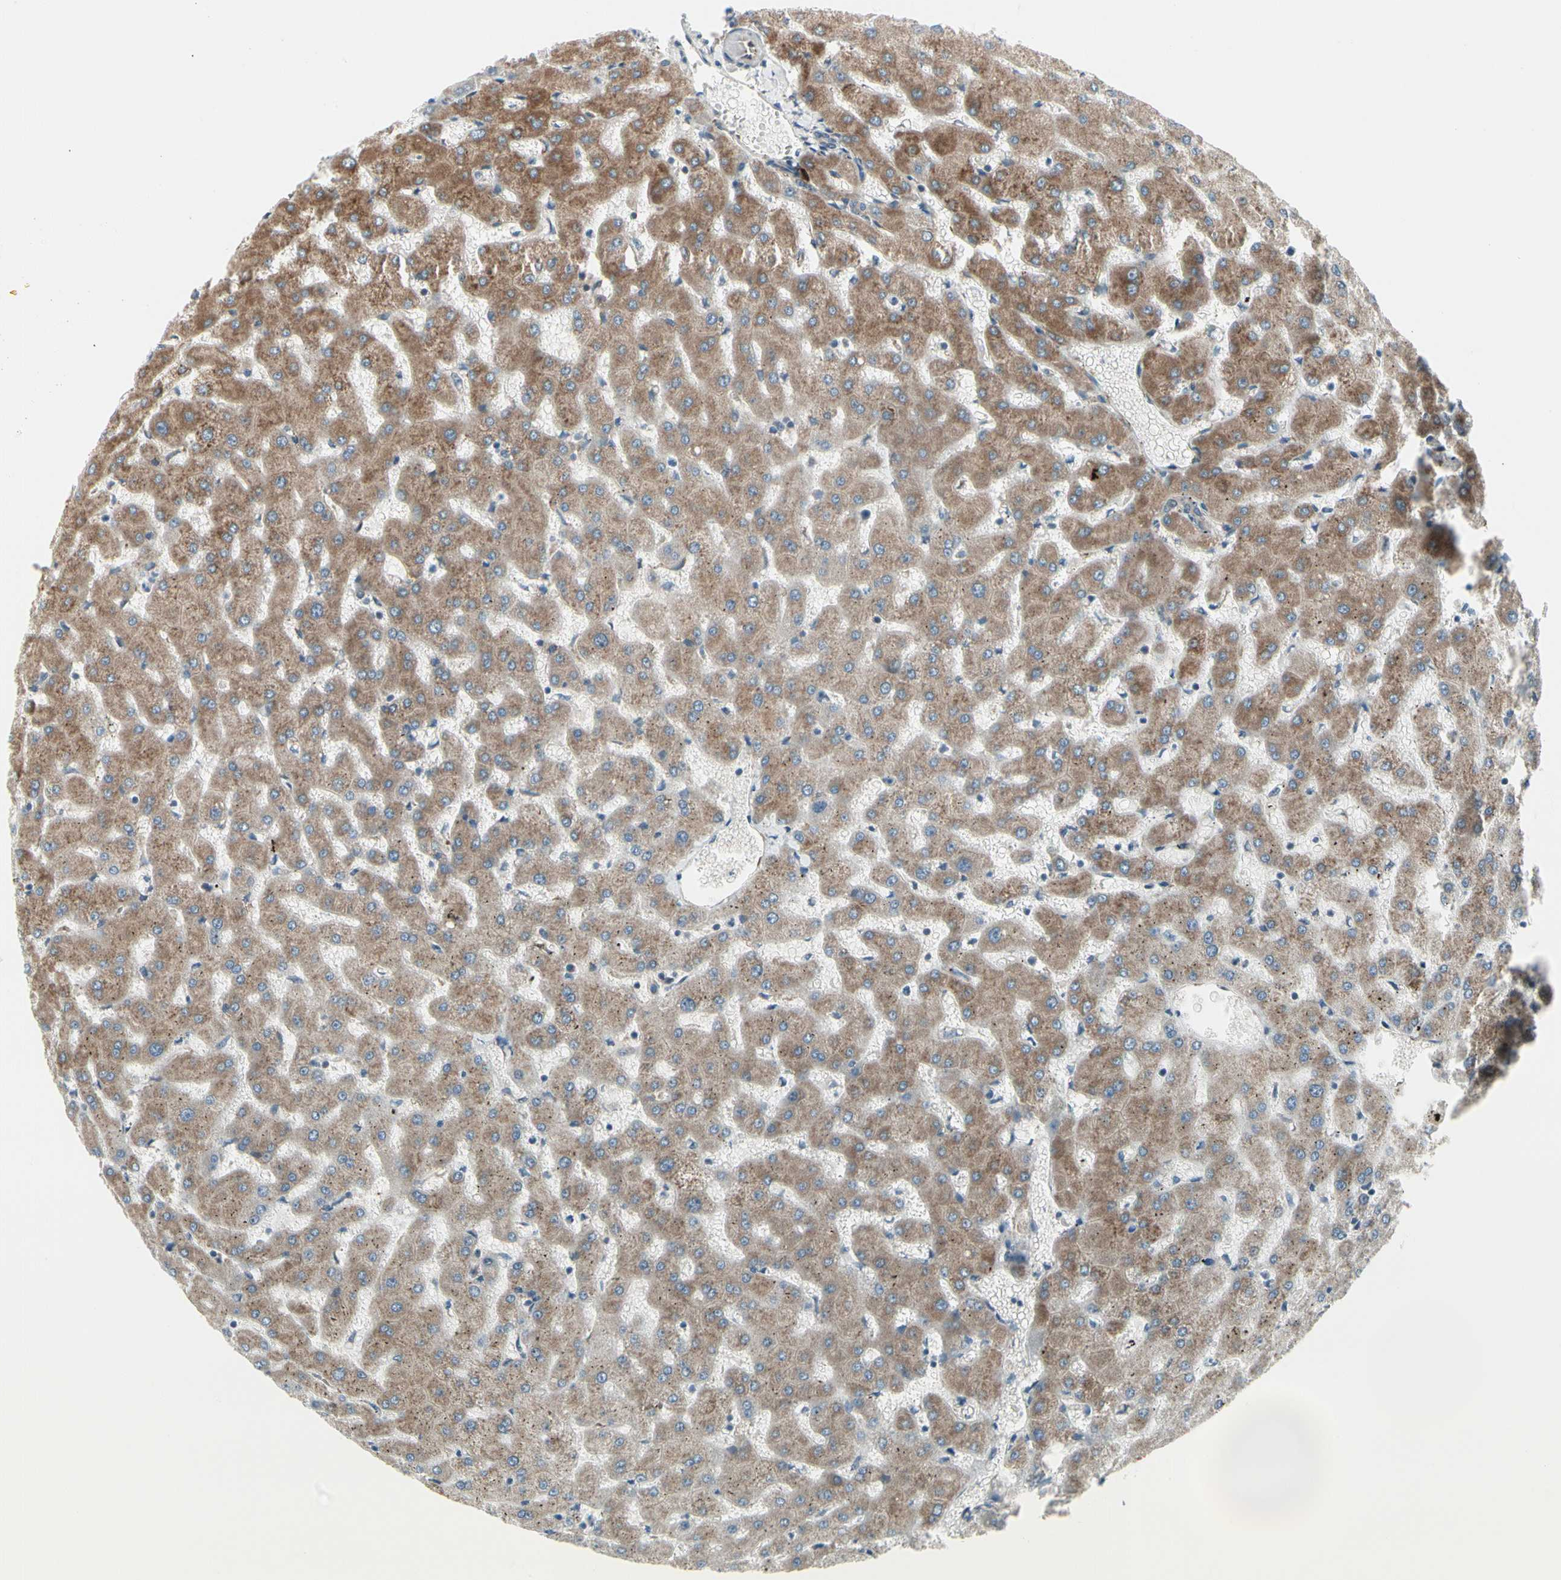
{"staining": {"intensity": "weak", "quantity": ">75%", "location": "cytoplasmic/membranous"}, "tissue": "liver", "cell_type": "Cholangiocytes", "image_type": "normal", "snomed": [{"axis": "morphology", "description": "Normal tissue, NOS"}, {"axis": "topography", "description": "Liver"}], "caption": "A micrograph showing weak cytoplasmic/membranous staining in approximately >75% of cholangiocytes in unremarkable liver, as visualized by brown immunohistochemical staining.", "gene": "FNDC3A", "patient": {"sex": "female", "age": 63}}